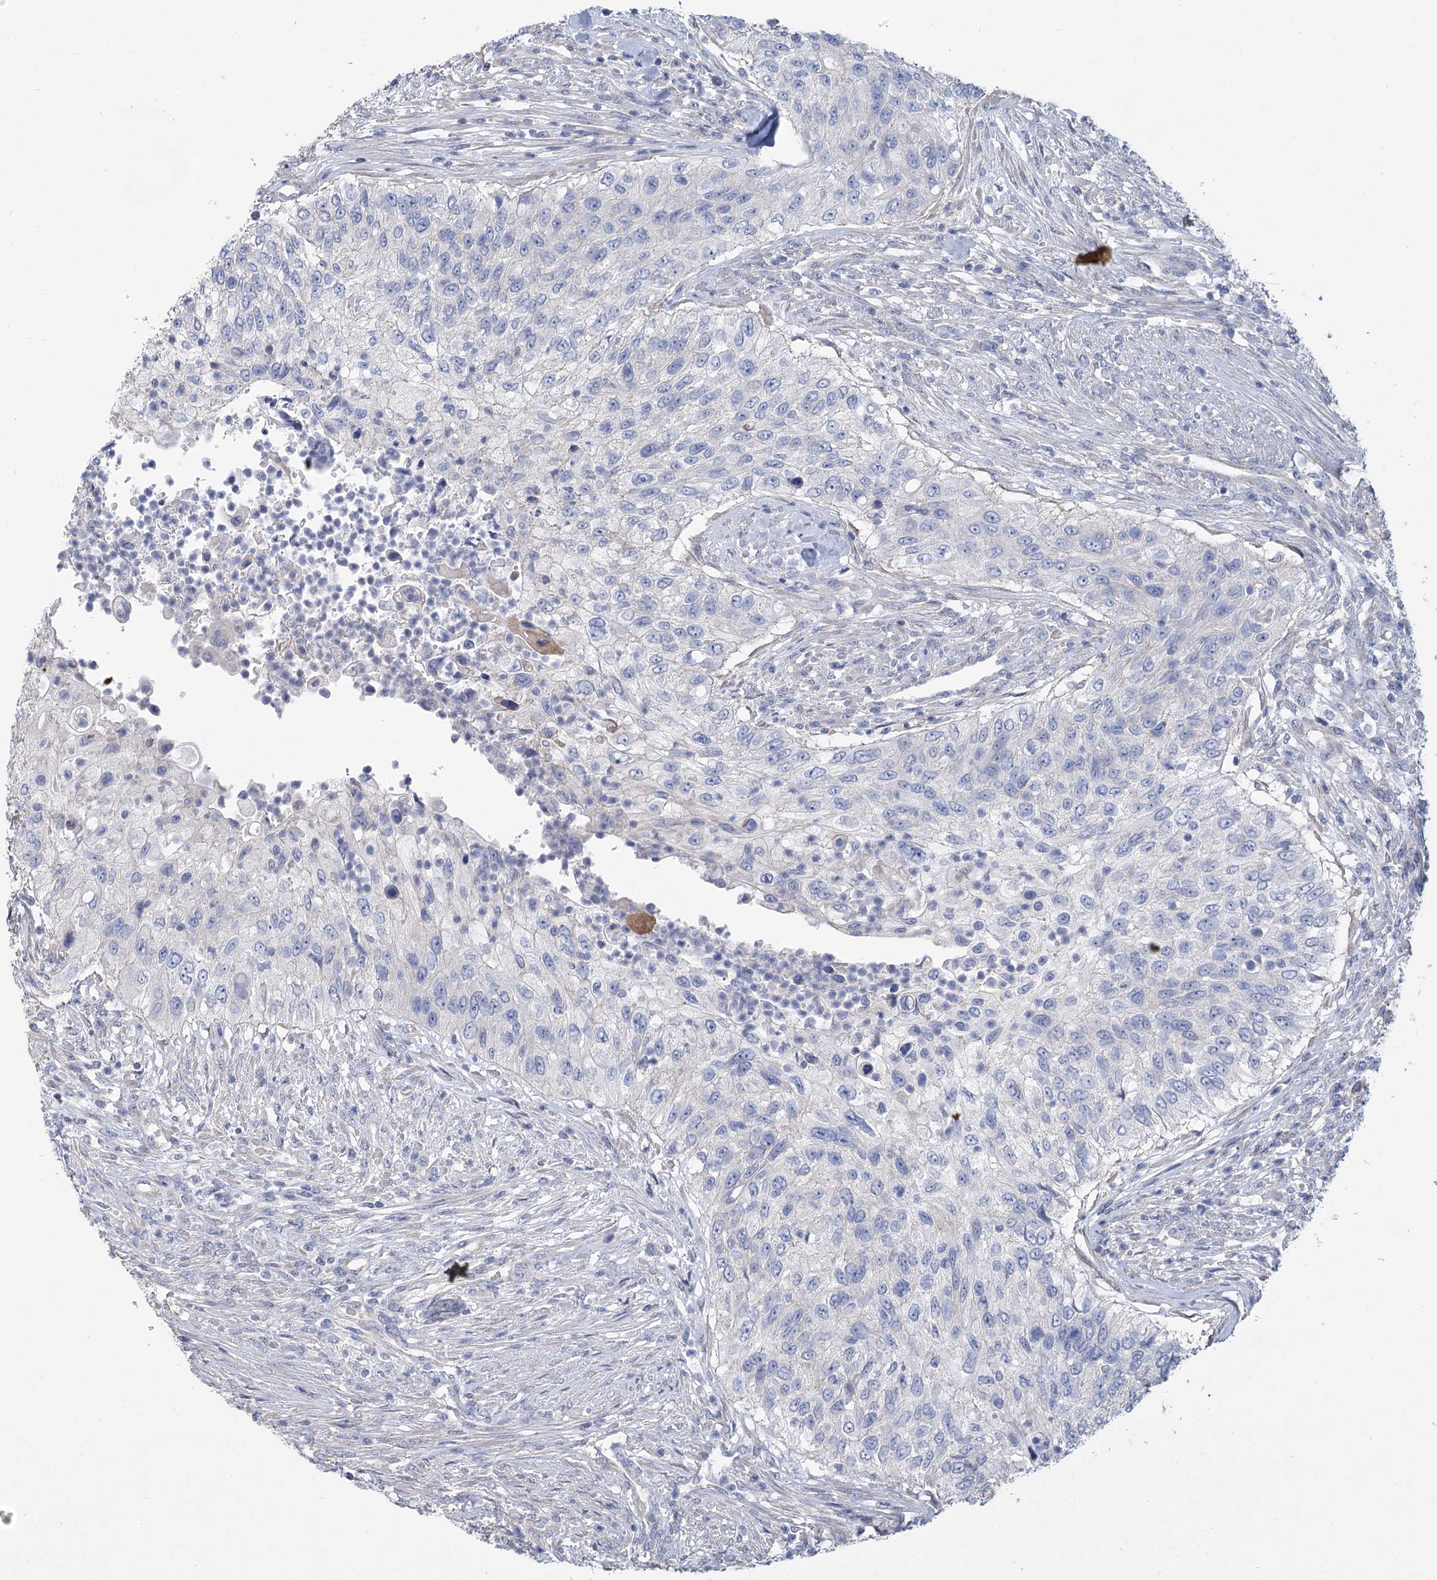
{"staining": {"intensity": "negative", "quantity": "none", "location": "none"}, "tissue": "urothelial cancer", "cell_type": "Tumor cells", "image_type": "cancer", "snomed": [{"axis": "morphology", "description": "Urothelial carcinoma, High grade"}, {"axis": "topography", "description": "Urinary bladder"}], "caption": "Immunohistochemistry image of human urothelial cancer stained for a protein (brown), which shows no staining in tumor cells. (Brightfield microscopy of DAB immunohistochemistry (IHC) at high magnification).", "gene": "SLC9A3", "patient": {"sex": "female", "age": 60}}